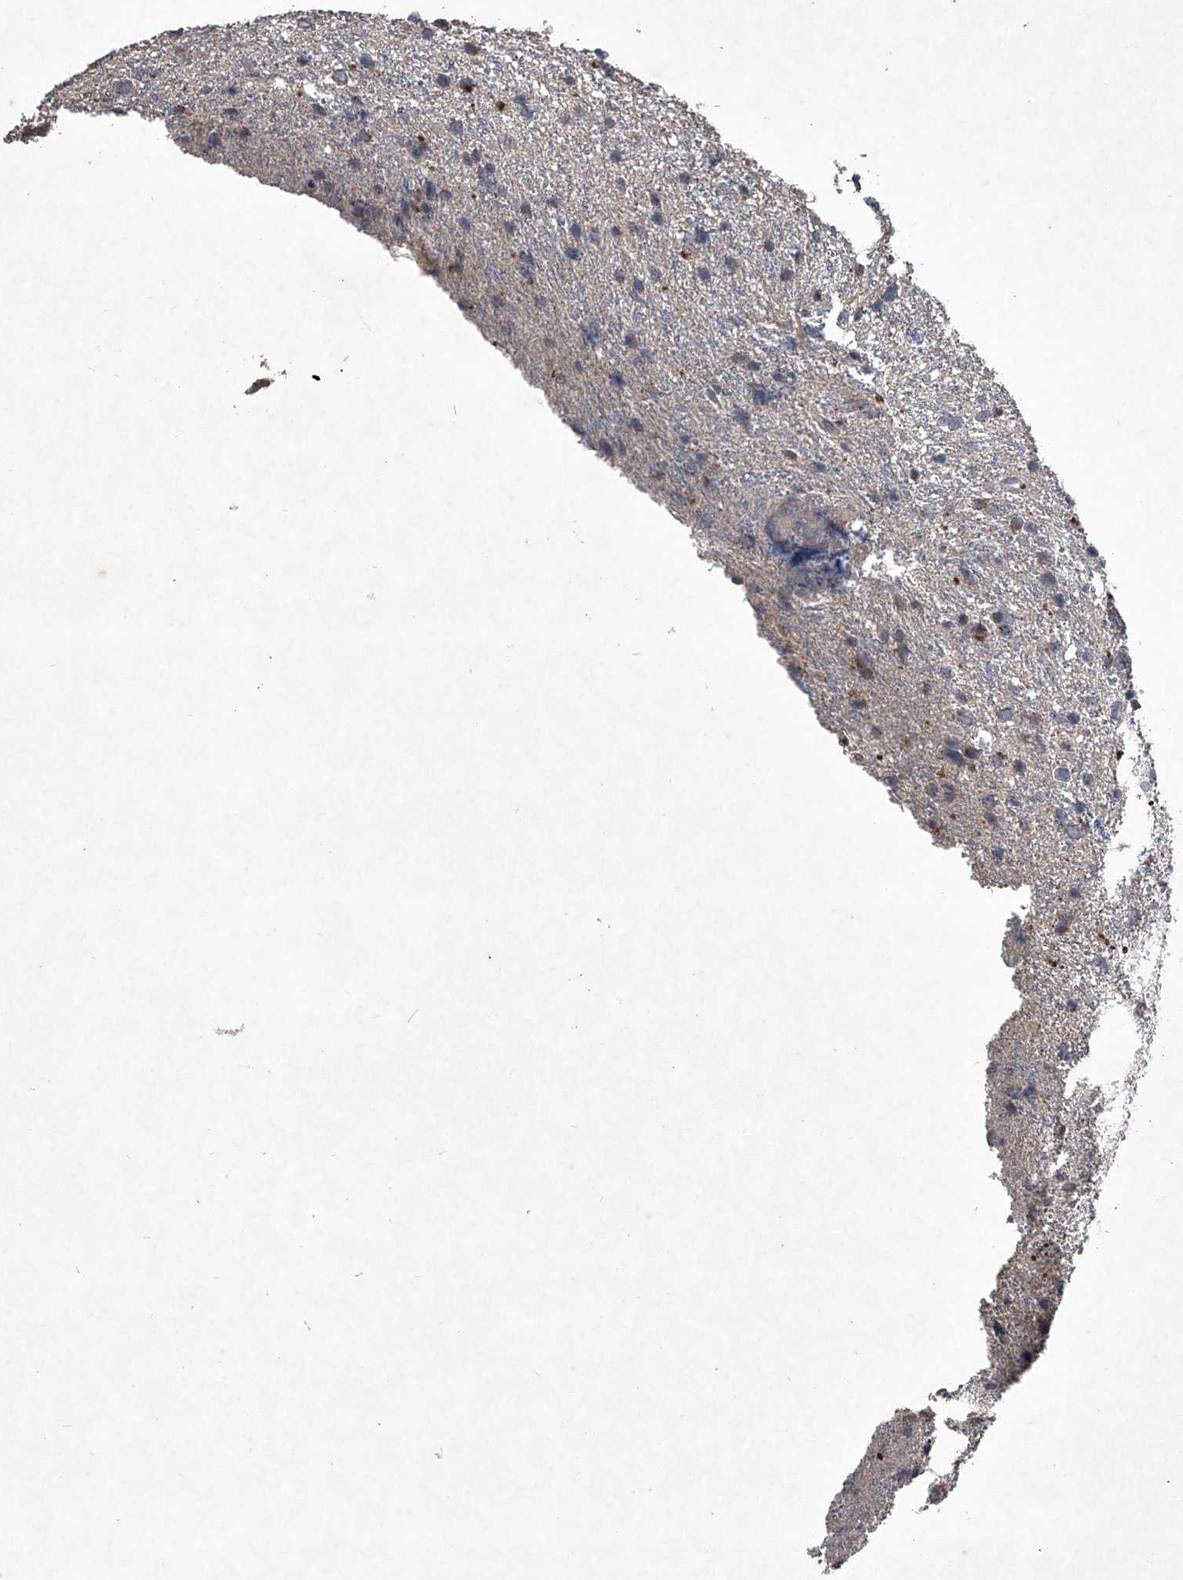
{"staining": {"intensity": "weak", "quantity": "25%-75%", "location": "cytoplasmic/membranous"}, "tissue": "glioma", "cell_type": "Tumor cells", "image_type": "cancer", "snomed": [{"axis": "morphology", "description": "Glioma, malignant, Low grade"}, {"axis": "topography", "description": "Cerebral cortex"}], "caption": "Approximately 25%-75% of tumor cells in malignant low-grade glioma exhibit weak cytoplasmic/membranous protein expression as visualized by brown immunohistochemical staining.", "gene": "MAPKAP1", "patient": {"sex": "female", "age": 39}}